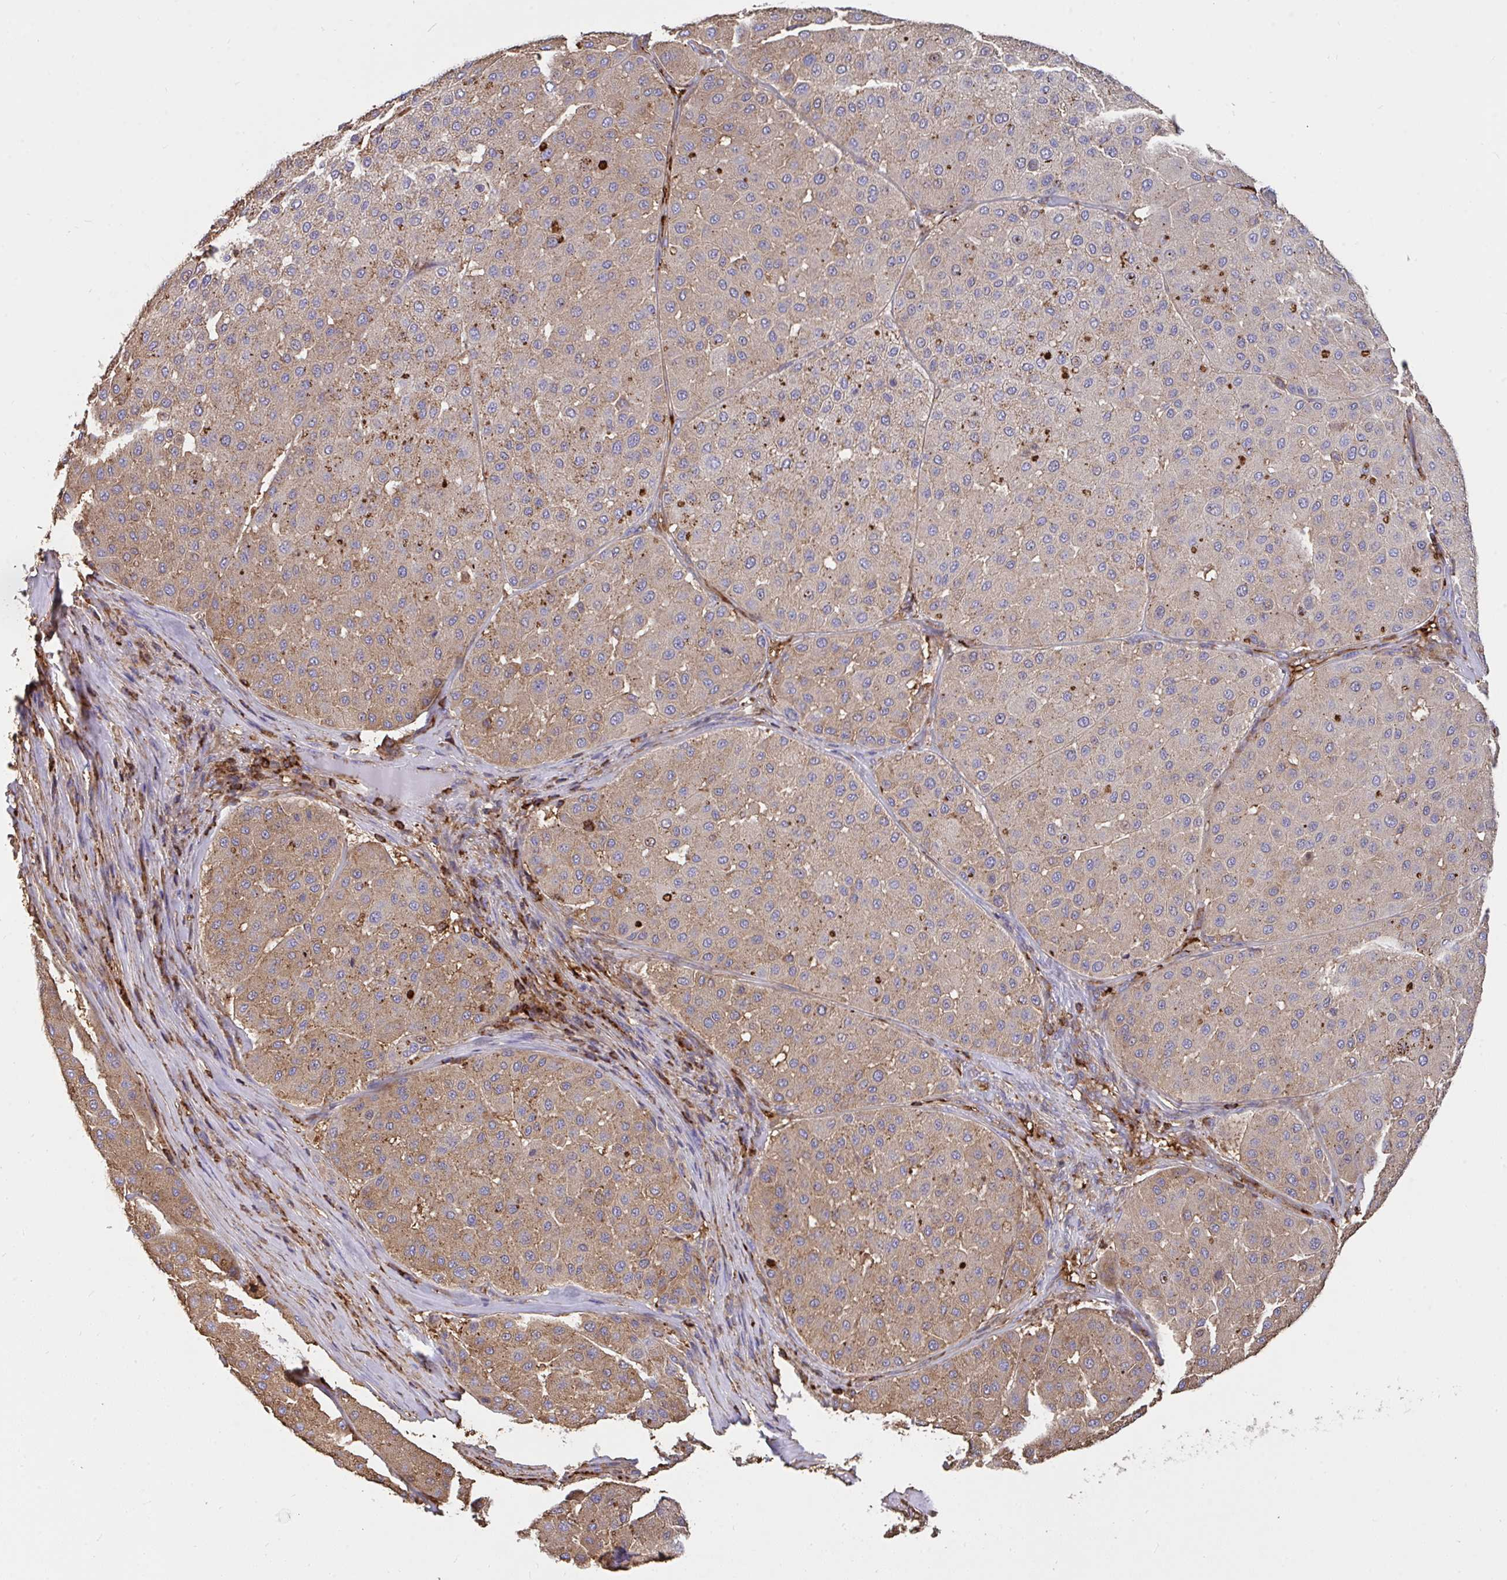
{"staining": {"intensity": "weak", "quantity": "<25%", "location": "cytoplasmic/membranous"}, "tissue": "melanoma", "cell_type": "Tumor cells", "image_type": "cancer", "snomed": [{"axis": "morphology", "description": "Malignant melanoma, Metastatic site"}, {"axis": "topography", "description": "Smooth muscle"}], "caption": "IHC image of neoplastic tissue: melanoma stained with DAB (3,3'-diaminobenzidine) displays no significant protein expression in tumor cells. (DAB immunohistochemistry visualized using brightfield microscopy, high magnification).", "gene": "CFL1", "patient": {"sex": "male", "age": 41}}